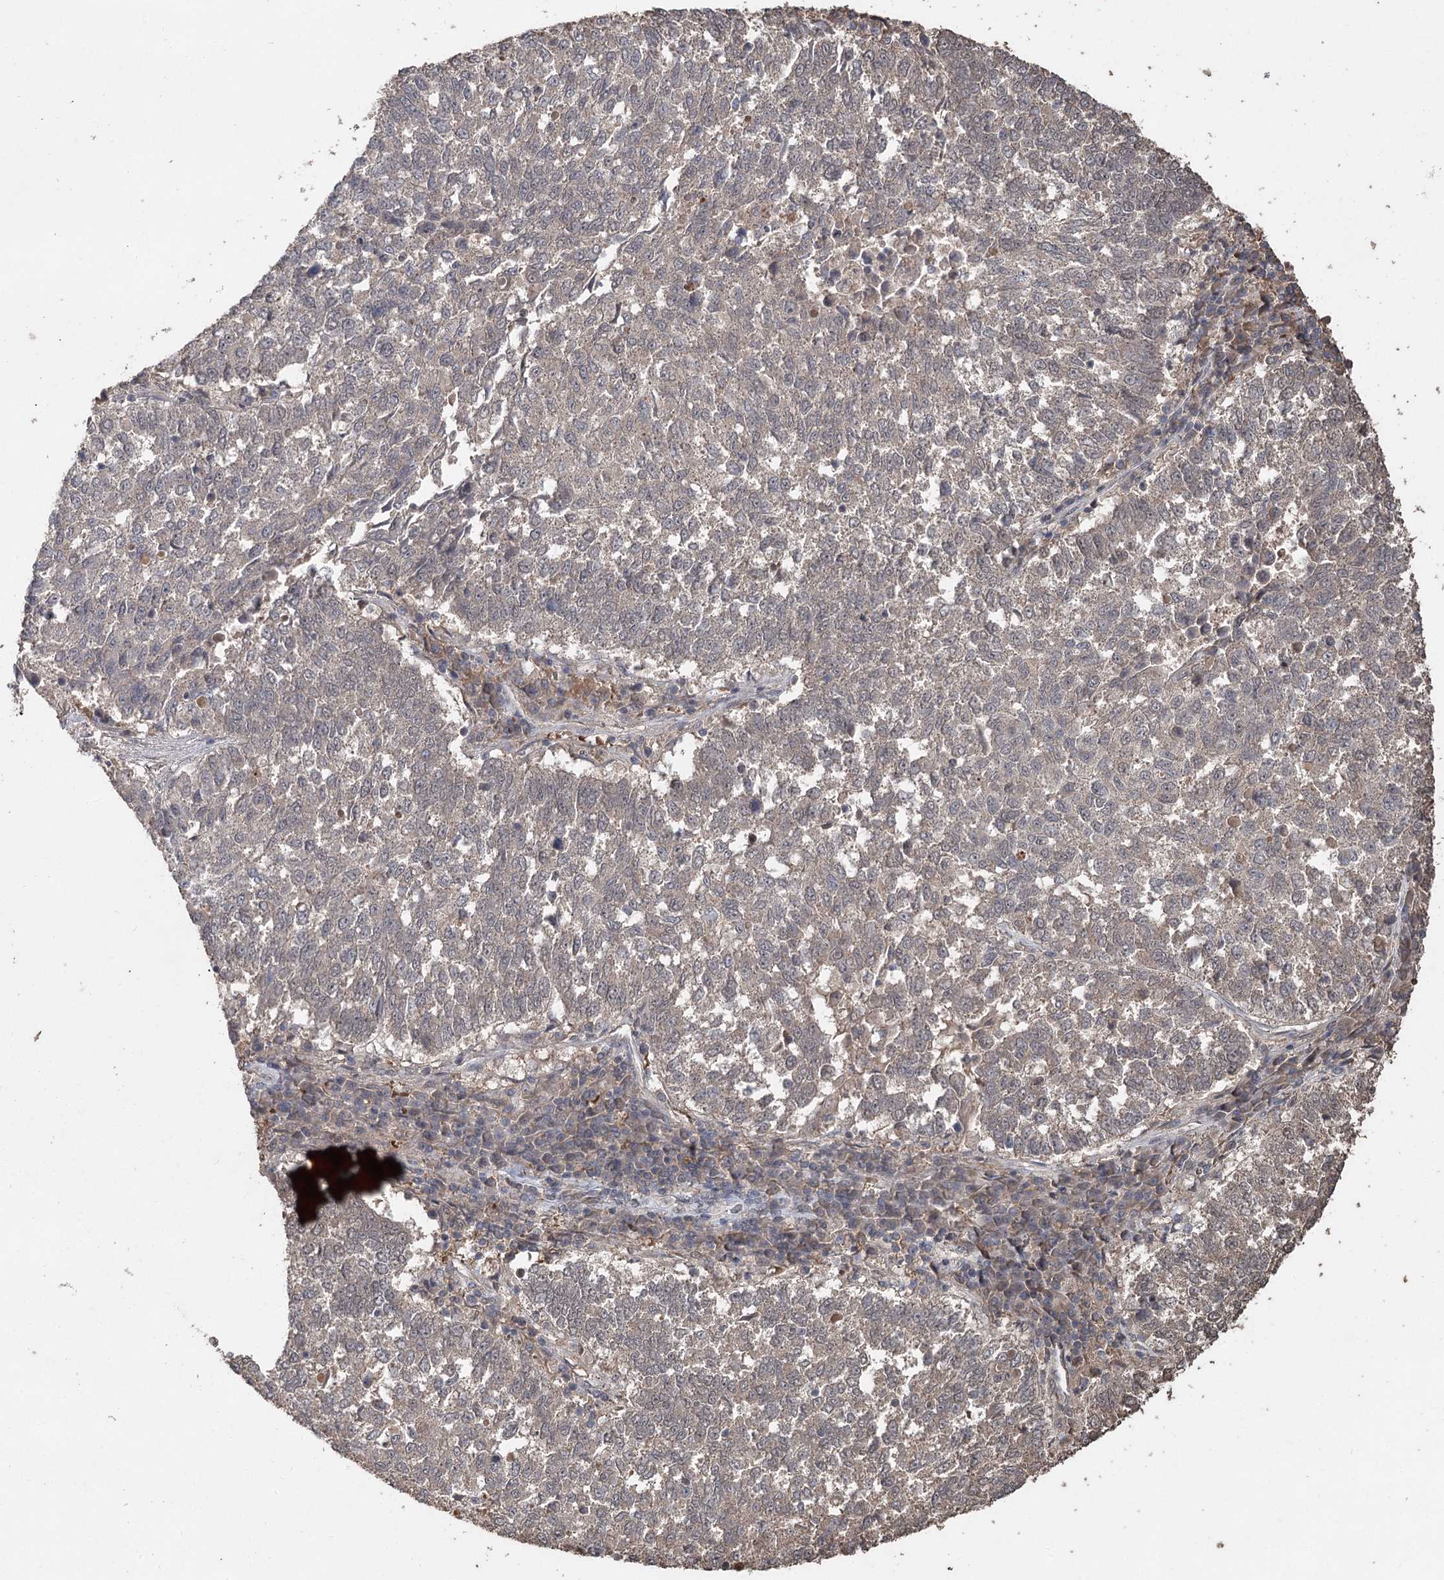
{"staining": {"intensity": "weak", "quantity": "<25%", "location": "cytoplasmic/membranous"}, "tissue": "lung cancer", "cell_type": "Tumor cells", "image_type": "cancer", "snomed": [{"axis": "morphology", "description": "Squamous cell carcinoma, NOS"}, {"axis": "topography", "description": "Lung"}], "caption": "Tumor cells are negative for brown protein staining in lung squamous cell carcinoma.", "gene": "FBXO7", "patient": {"sex": "male", "age": 73}}